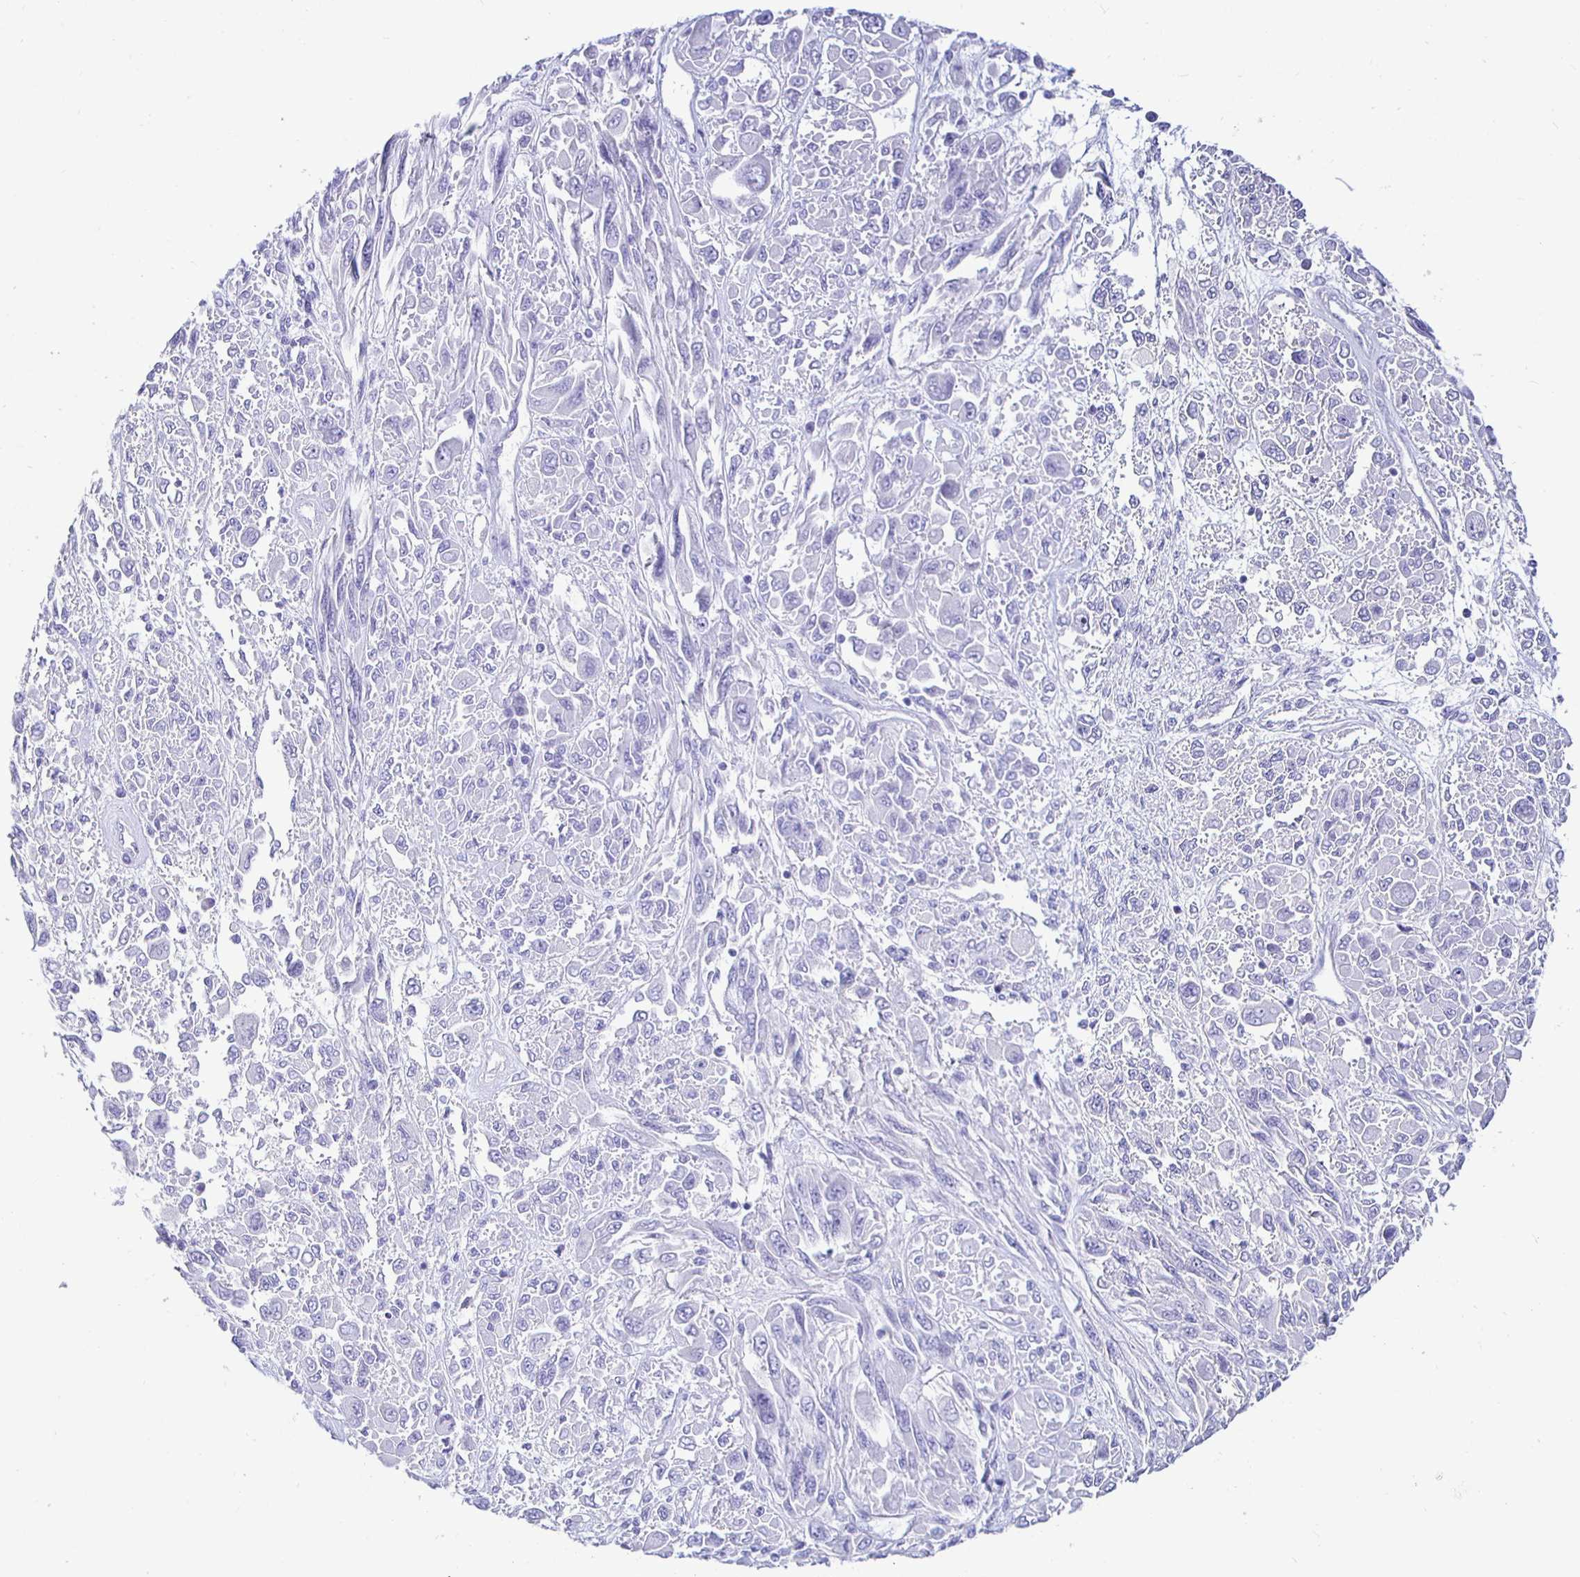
{"staining": {"intensity": "negative", "quantity": "none", "location": "none"}, "tissue": "melanoma", "cell_type": "Tumor cells", "image_type": "cancer", "snomed": [{"axis": "morphology", "description": "Malignant melanoma, NOS"}, {"axis": "topography", "description": "Skin"}], "caption": "This micrograph is of malignant melanoma stained with immunohistochemistry (IHC) to label a protein in brown with the nuclei are counter-stained blue. There is no staining in tumor cells.", "gene": "UMOD", "patient": {"sex": "female", "age": 91}}